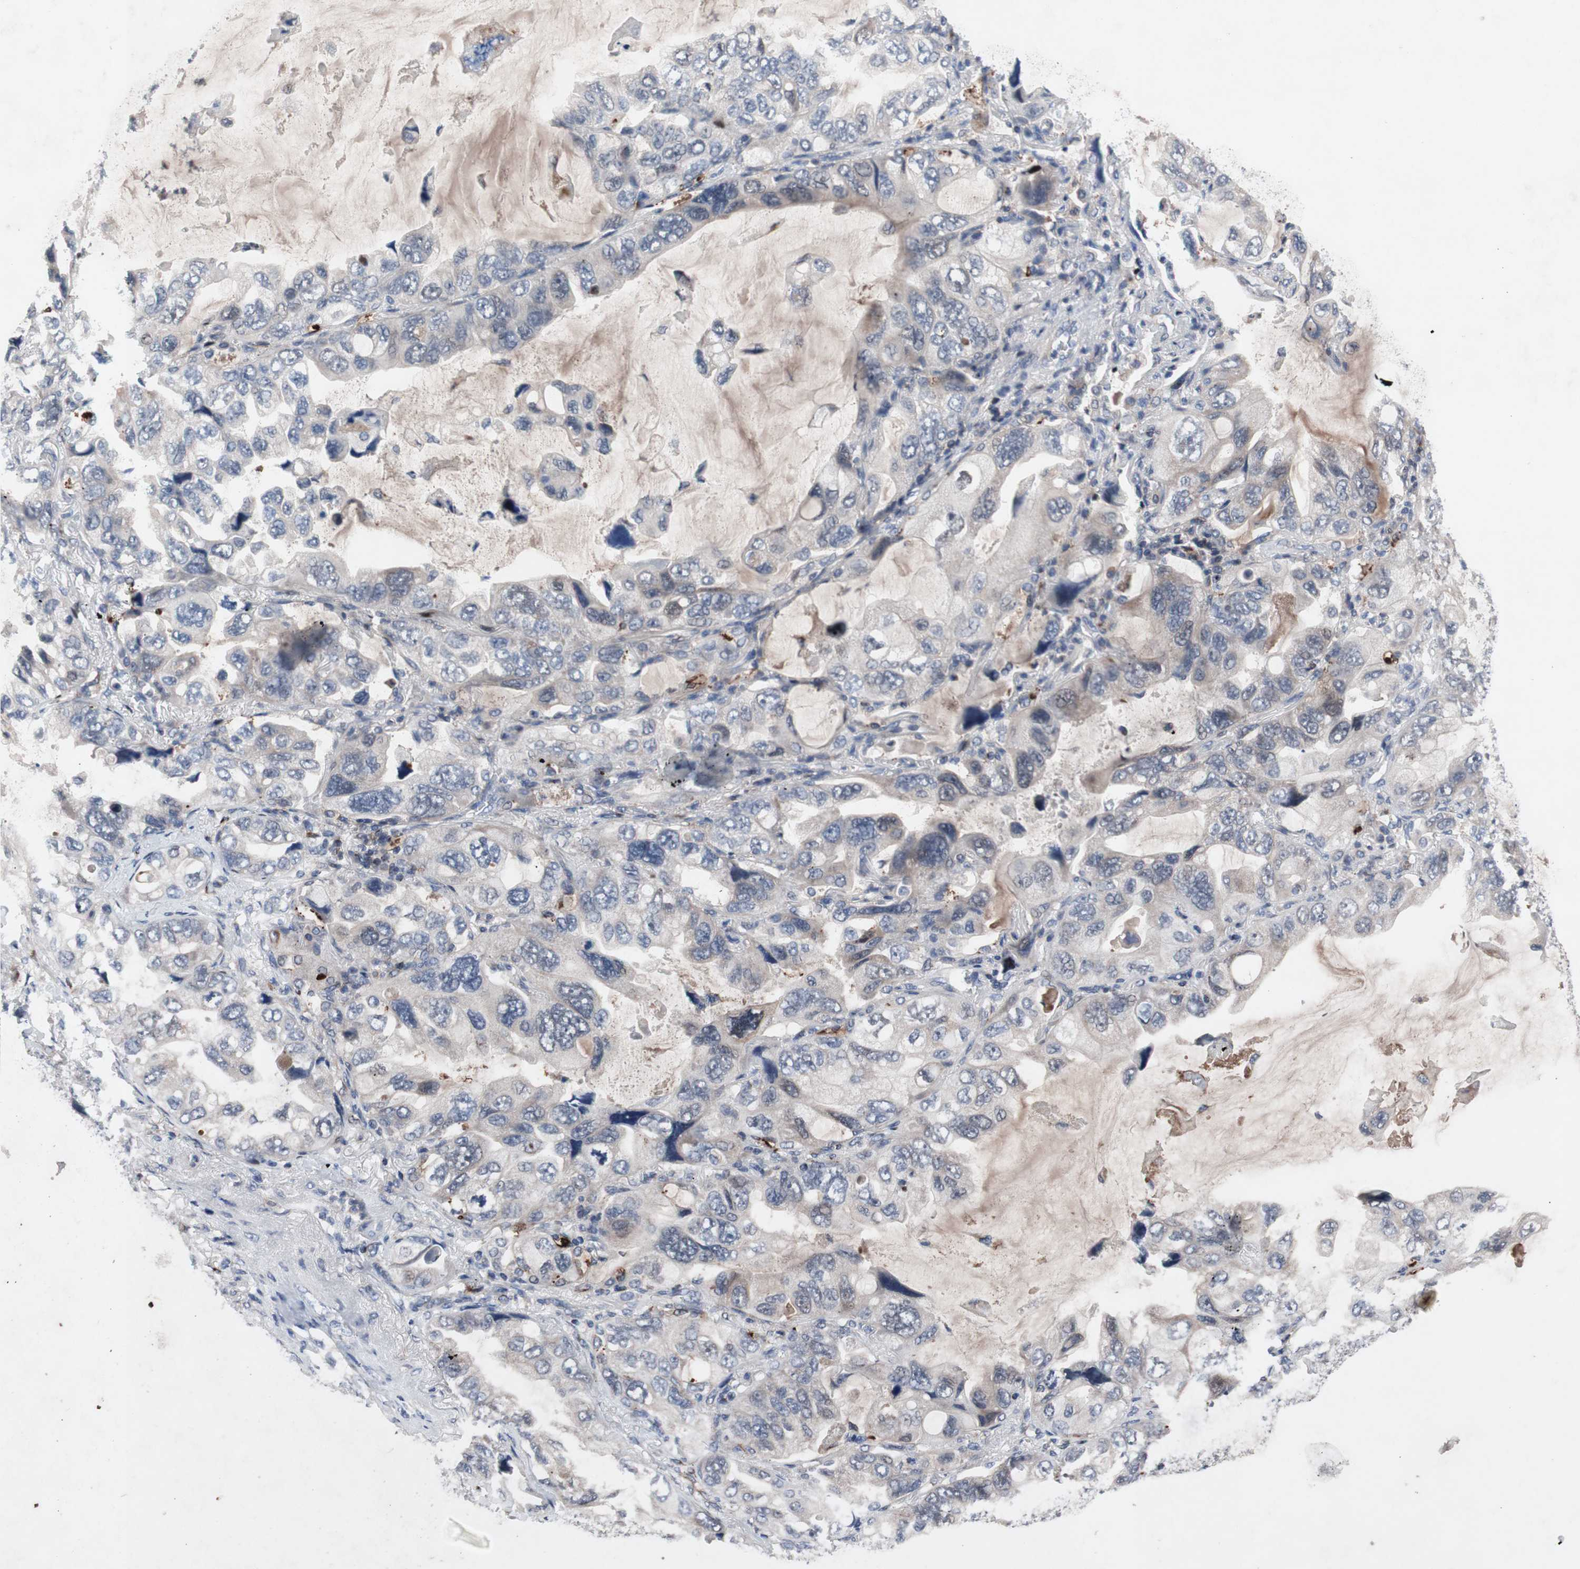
{"staining": {"intensity": "weak", "quantity": "<25%", "location": "cytoplasmic/membranous"}, "tissue": "lung cancer", "cell_type": "Tumor cells", "image_type": "cancer", "snomed": [{"axis": "morphology", "description": "Squamous cell carcinoma, NOS"}, {"axis": "topography", "description": "Lung"}], "caption": "This micrograph is of lung cancer (squamous cell carcinoma) stained with immunohistochemistry to label a protein in brown with the nuclei are counter-stained blue. There is no expression in tumor cells. (DAB (3,3'-diaminobenzidine) IHC visualized using brightfield microscopy, high magnification).", "gene": "MUTYH", "patient": {"sex": "female", "age": 73}}